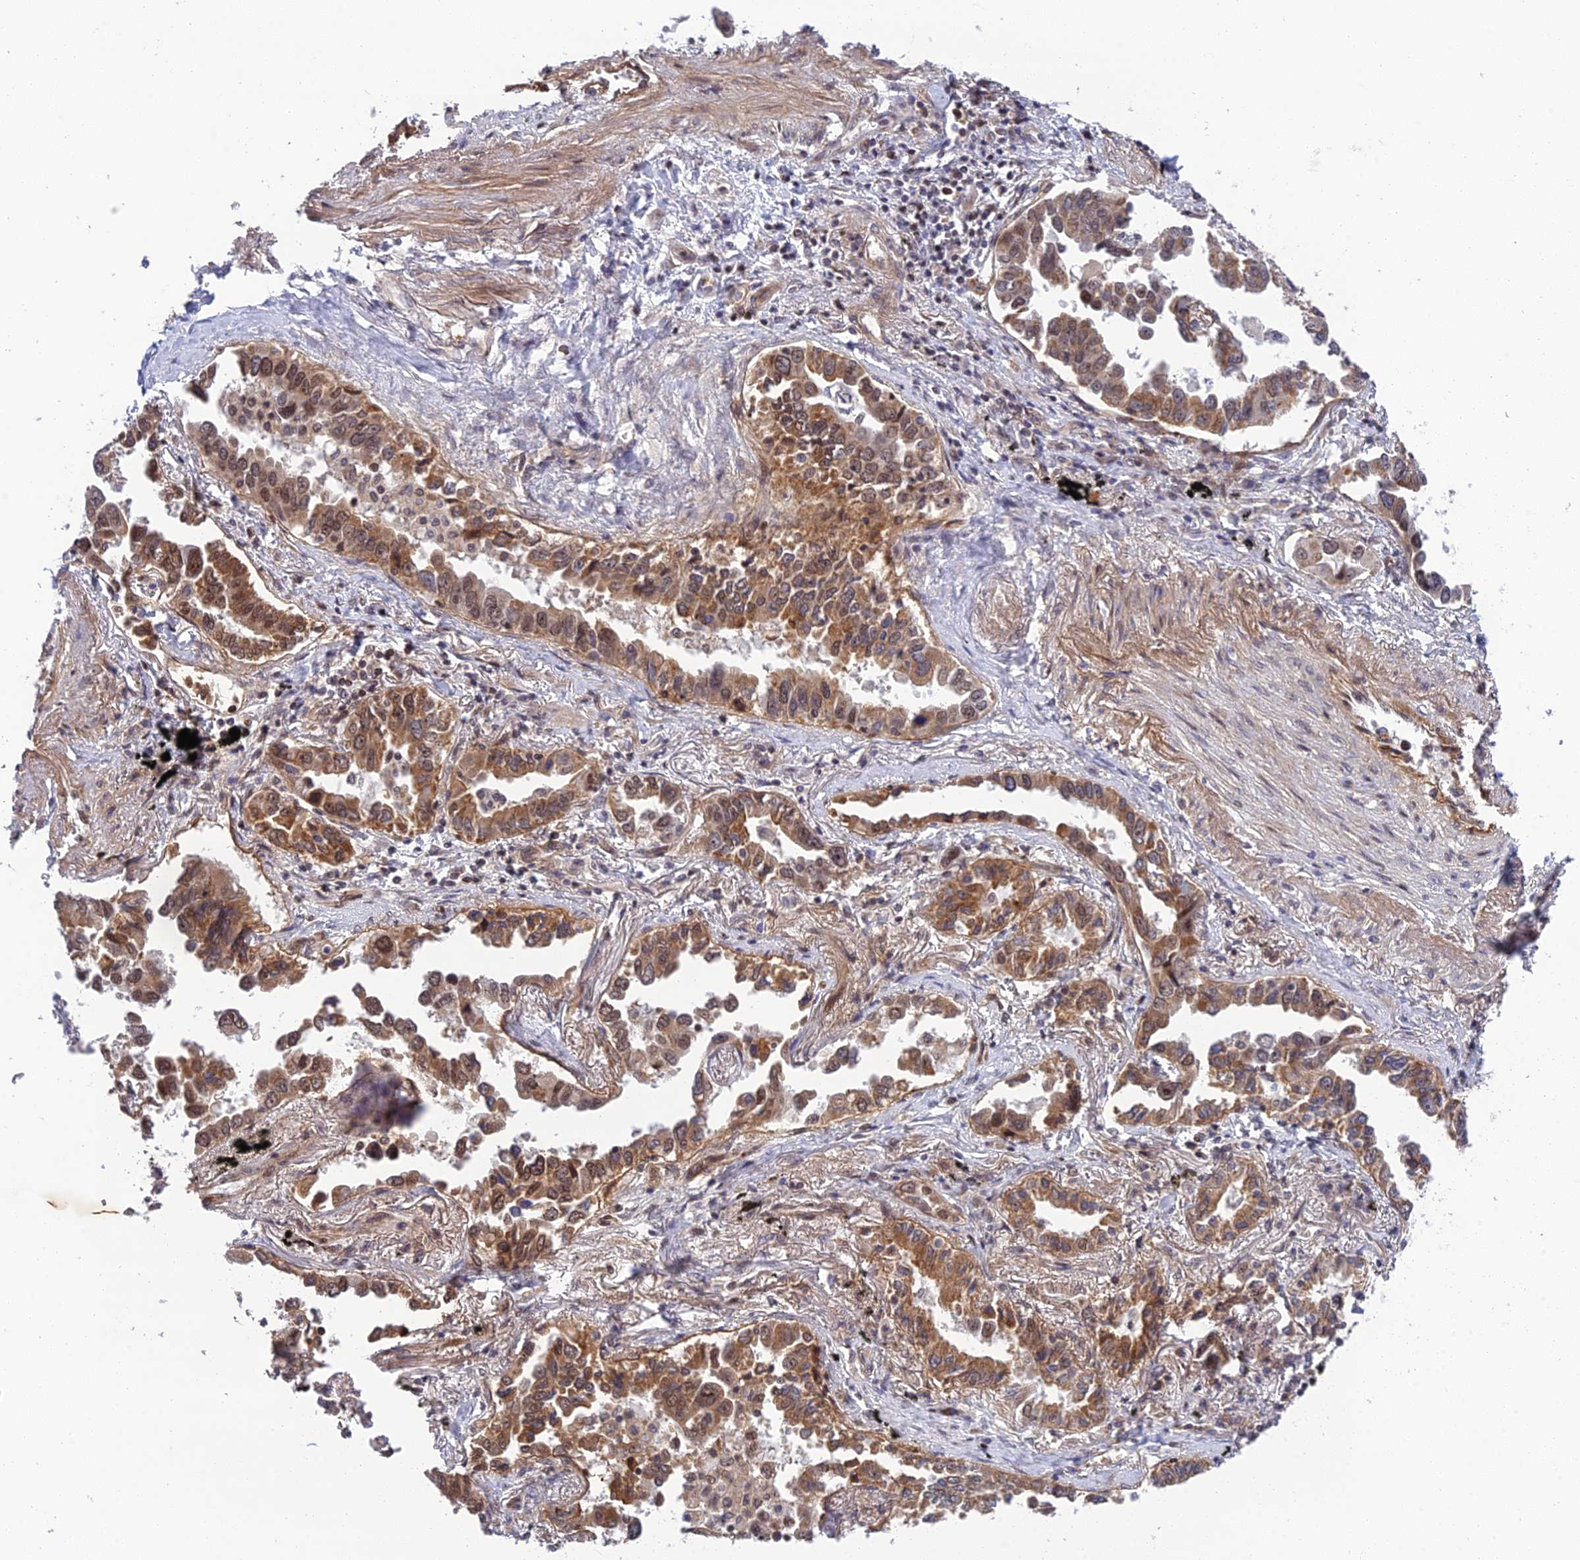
{"staining": {"intensity": "moderate", "quantity": ">75%", "location": "cytoplasmic/membranous,nuclear"}, "tissue": "lung cancer", "cell_type": "Tumor cells", "image_type": "cancer", "snomed": [{"axis": "morphology", "description": "Adenocarcinoma, NOS"}, {"axis": "topography", "description": "Lung"}], "caption": "Immunohistochemistry image of neoplastic tissue: lung cancer (adenocarcinoma) stained using immunohistochemistry displays medium levels of moderate protein expression localized specifically in the cytoplasmic/membranous and nuclear of tumor cells, appearing as a cytoplasmic/membranous and nuclear brown color.", "gene": "REXO1", "patient": {"sex": "male", "age": 67}}